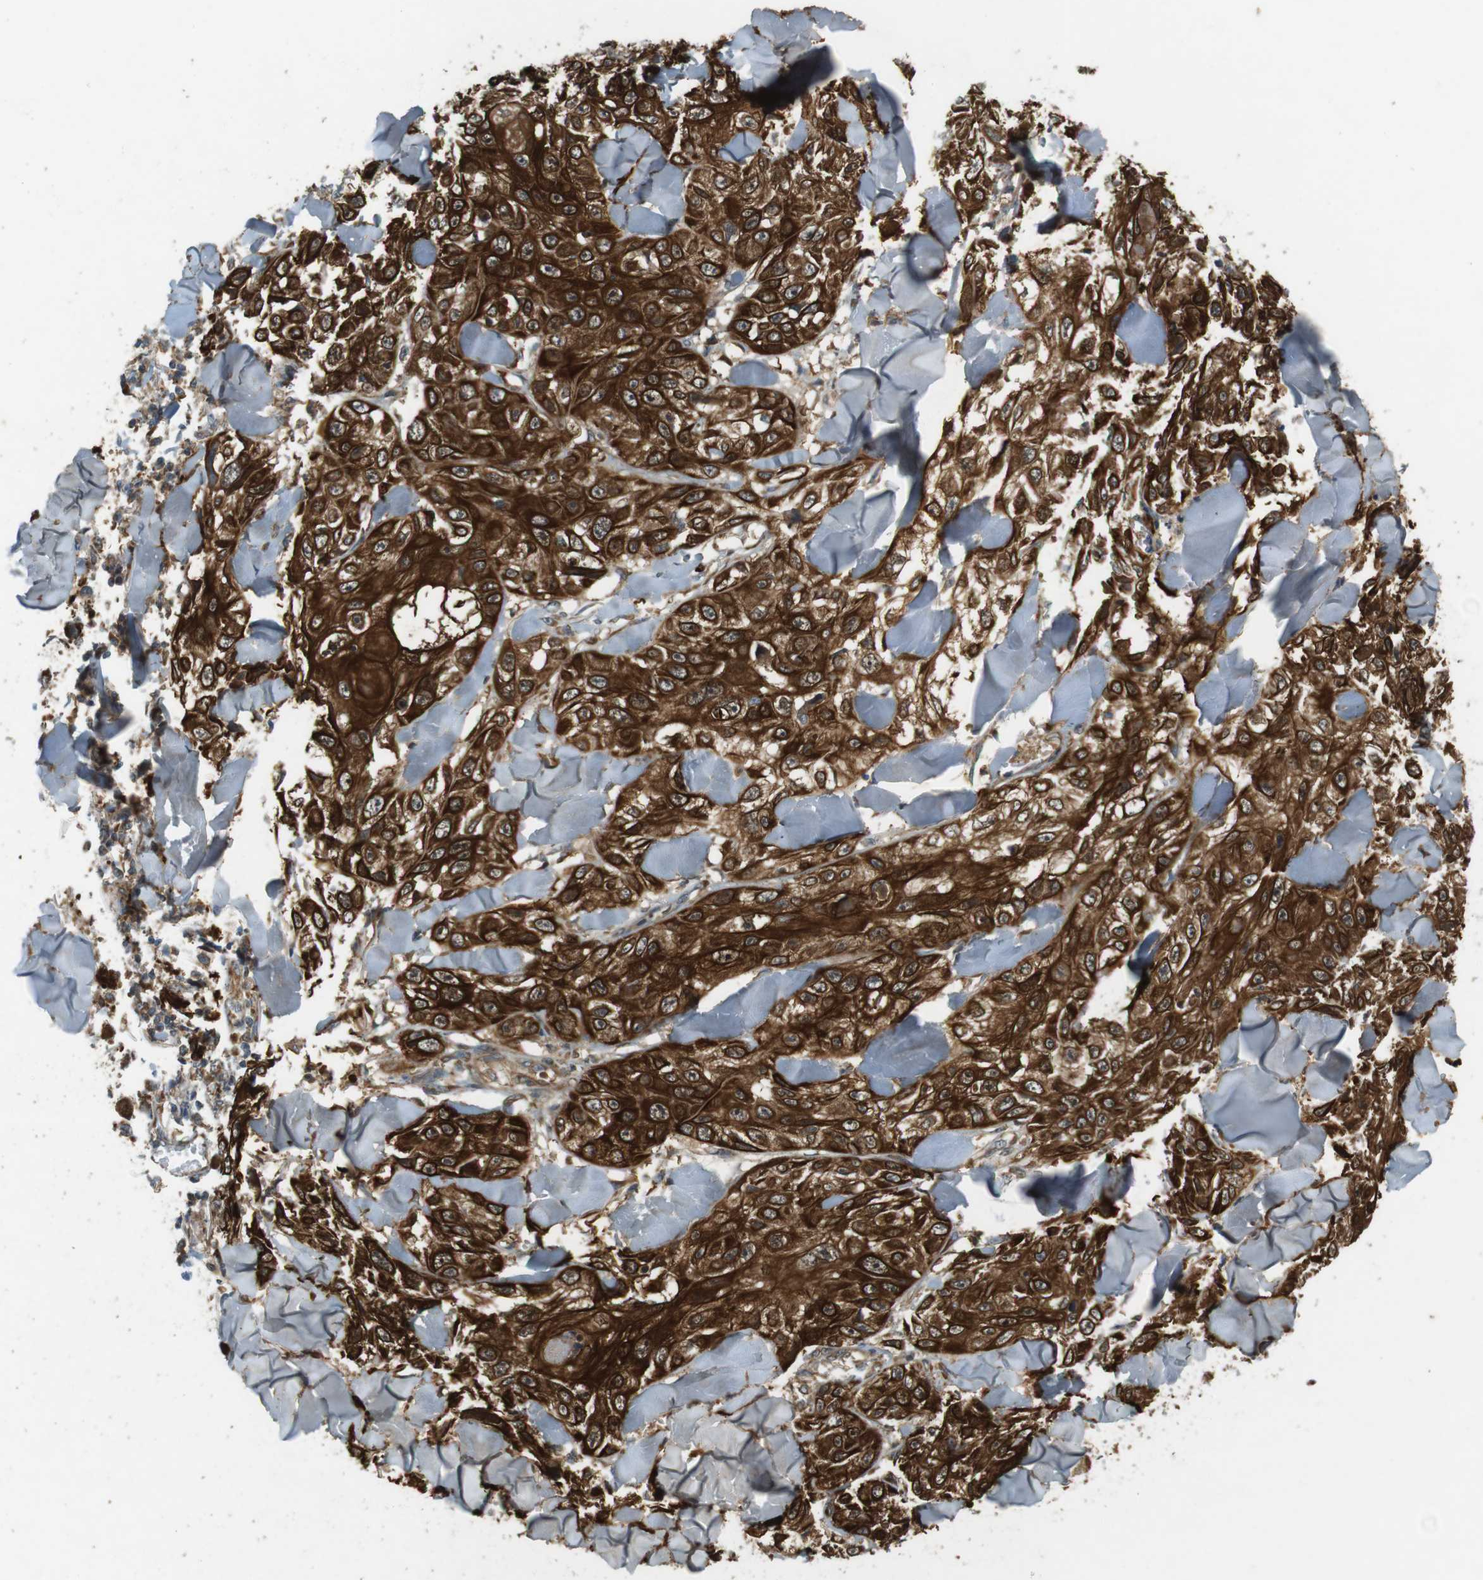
{"staining": {"intensity": "strong", "quantity": ">75%", "location": "cytoplasmic/membranous"}, "tissue": "skin cancer", "cell_type": "Tumor cells", "image_type": "cancer", "snomed": [{"axis": "morphology", "description": "Squamous cell carcinoma, NOS"}, {"axis": "topography", "description": "Skin"}], "caption": "Protein analysis of skin cancer tissue demonstrates strong cytoplasmic/membranous expression in approximately >75% of tumor cells.", "gene": "SLC41A1", "patient": {"sex": "male", "age": 86}}